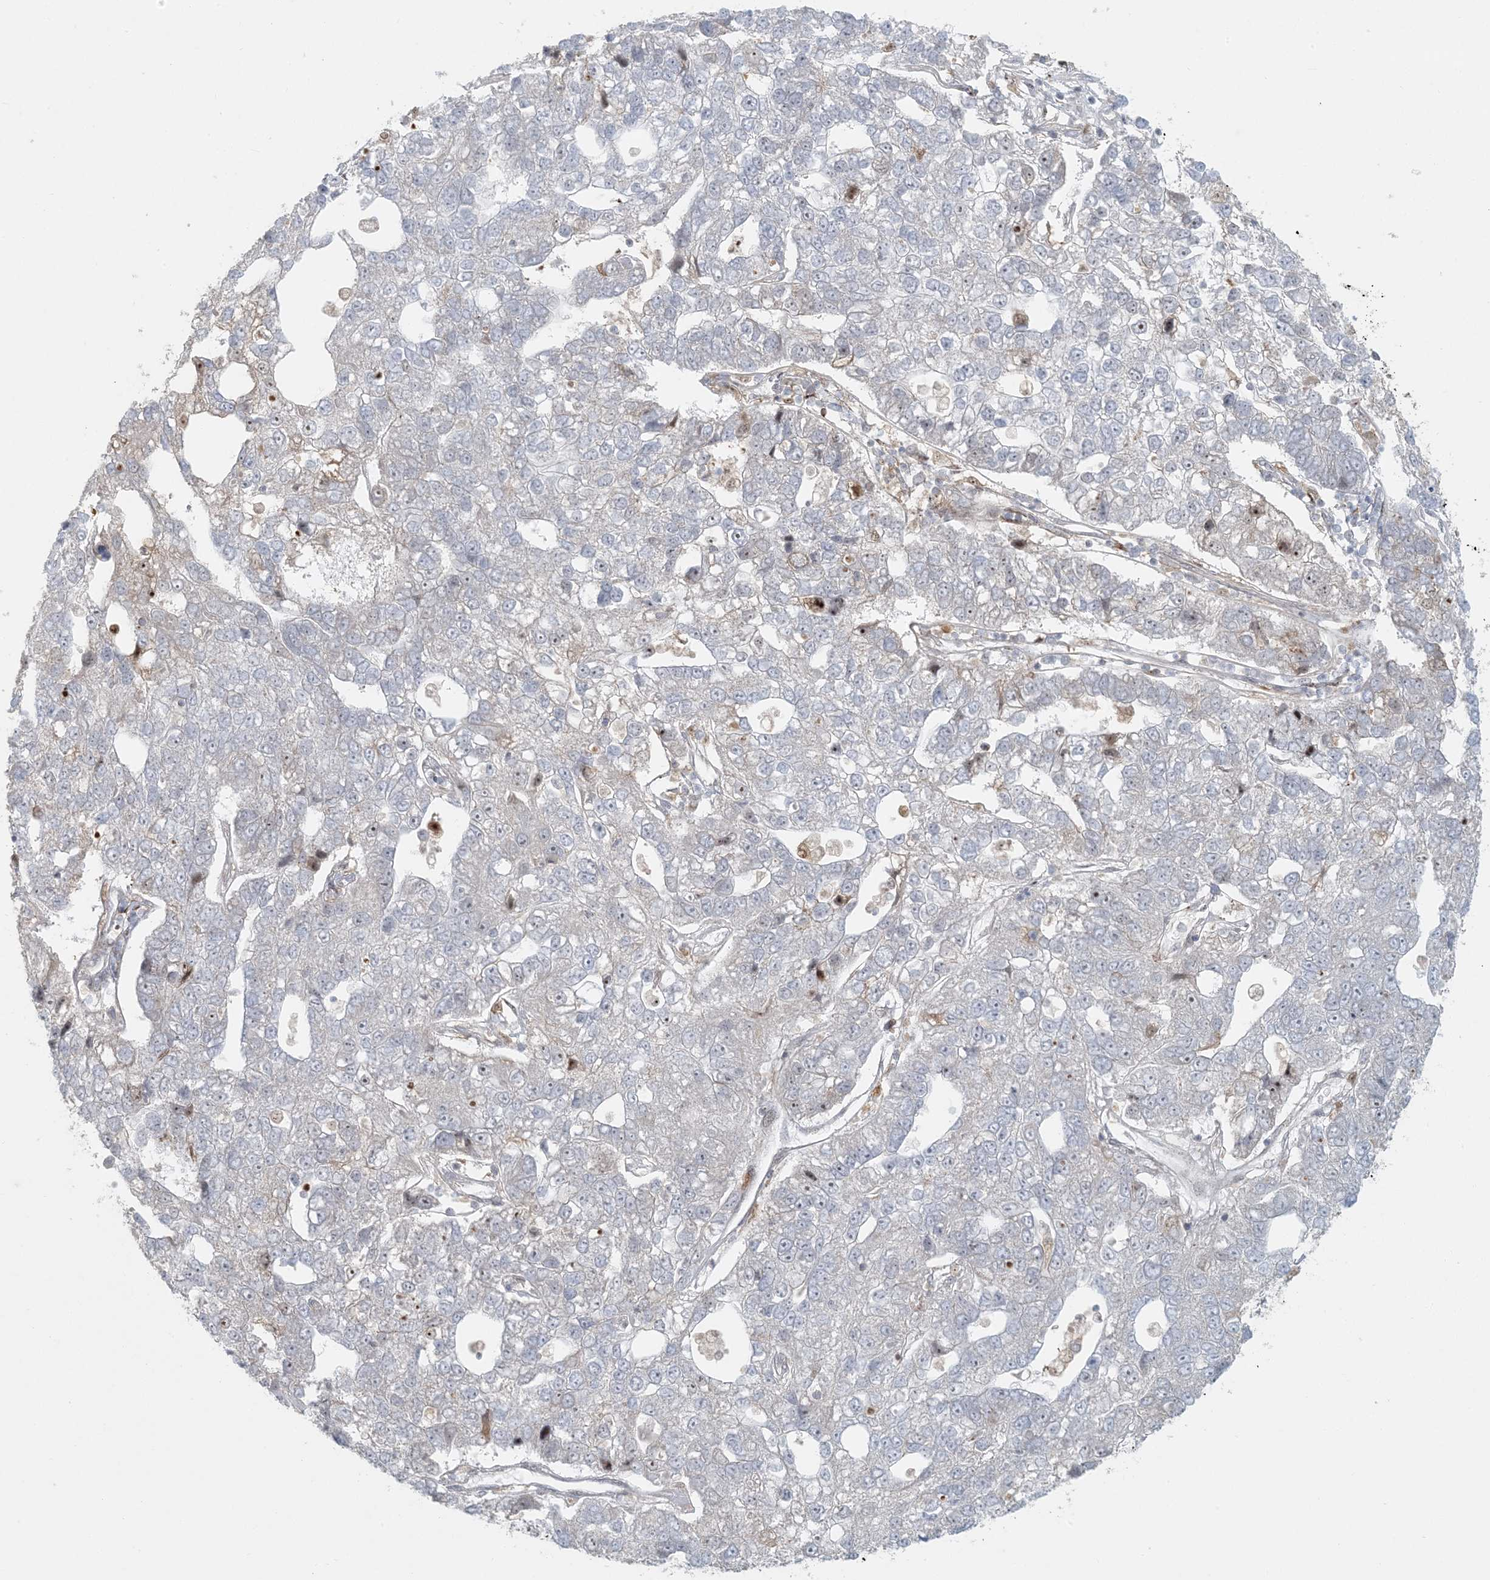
{"staining": {"intensity": "negative", "quantity": "none", "location": "none"}, "tissue": "pancreatic cancer", "cell_type": "Tumor cells", "image_type": "cancer", "snomed": [{"axis": "morphology", "description": "Adenocarcinoma, NOS"}, {"axis": "topography", "description": "Pancreas"}], "caption": "High power microscopy image of an immunohistochemistry (IHC) image of adenocarcinoma (pancreatic), revealing no significant expression in tumor cells.", "gene": "BCORL1", "patient": {"sex": "female", "age": 61}}